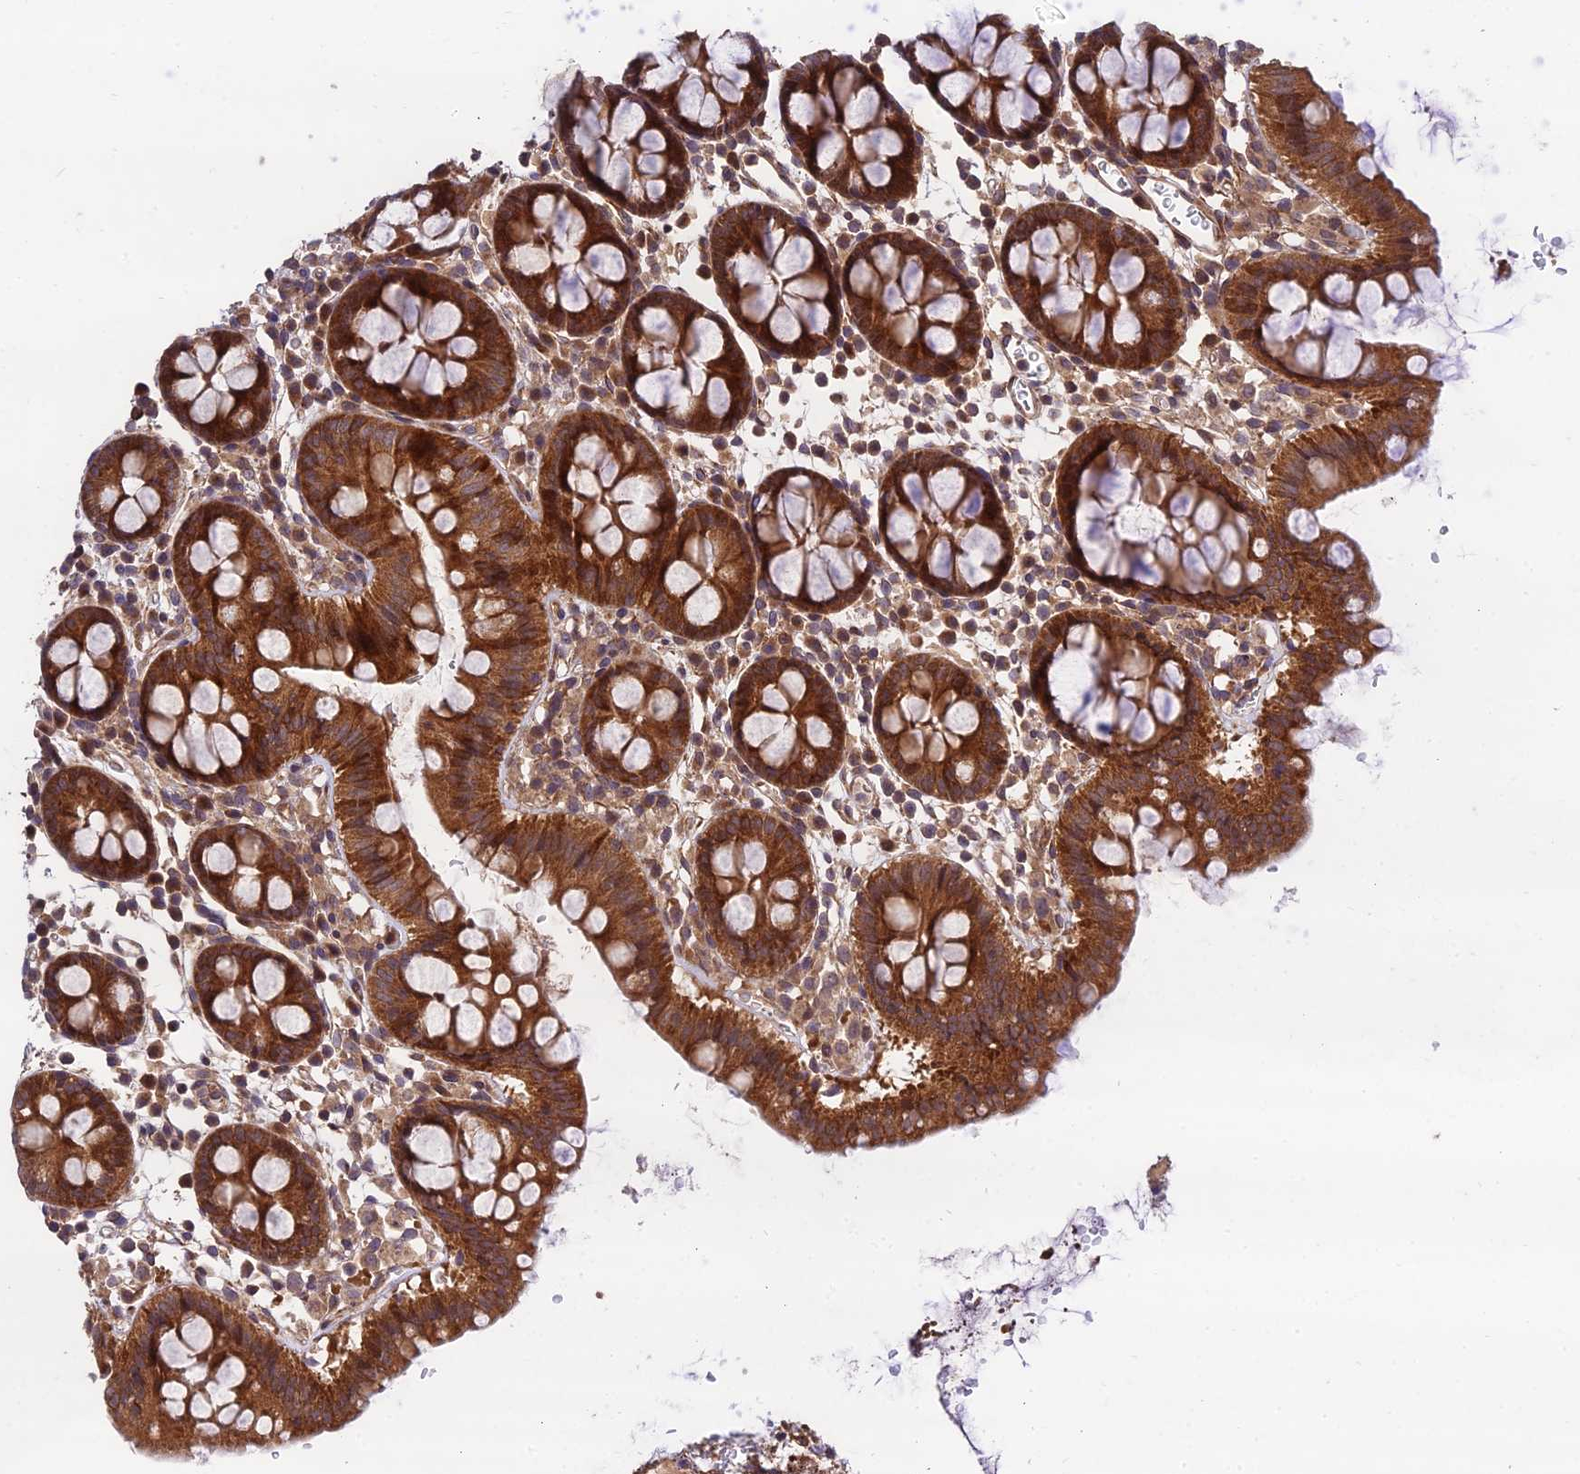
{"staining": {"intensity": "moderate", "quantity": ">75%", "location": "cytoplasmic/membranous"}, "tissue": "colon", "cell_type": "Endothelial cells", "image_type": "normal", "snomed": [{"axis": "morphology", "description": "Normal tissue, NOS"}, {"axis": "topography", "description": "Colon"}], "caption": "Colon stained with immunohistochemistry shows moderate cytoplasmic/membranous expression in about >75% of endothelial cells. (Brightfield microscopy of DAB IHC at high magnification).", "gene": "MKKS", "patient": {"sex": "male", "age": 75}}